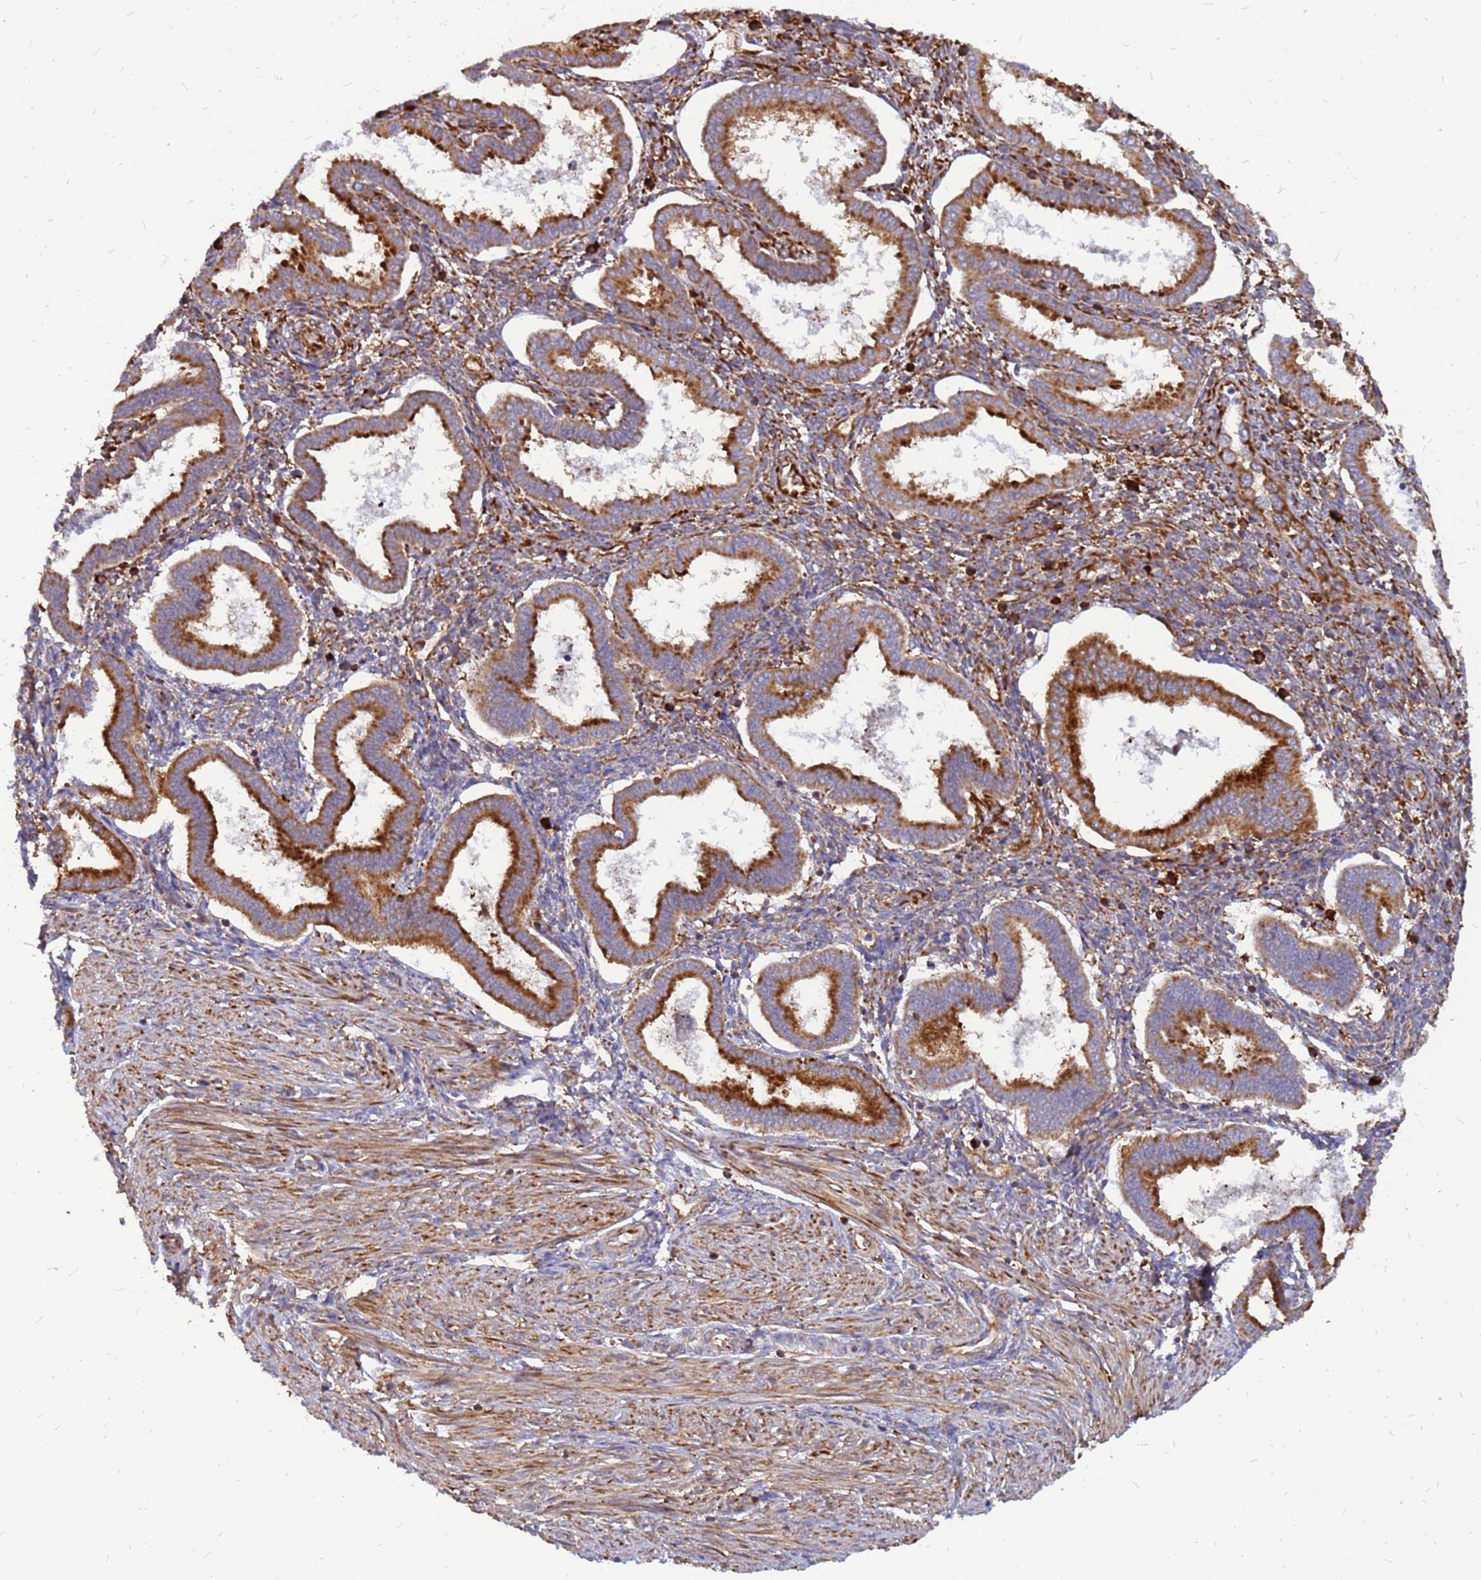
{"staining": {"intensity": "moderate", "quantity": "25%-75%", "location": "cytoplasmic/membranous"}, "tissue": "endometrium", "cell_type": "Cells in endometrial stroma", "image_type": "normal", "snomed": [{"axis": "morphology", "description": "Normal tissue, NOS"}, {"axis": "topography", "description": "Endometrium"}], "caption": "Unremarkable endometrium displays moderate cytoplasmic/membranous expression in about 25%-75% of cells in endometrial stroma The protein of interest is stained brown, and the nuclei are stained in blue (DAB (3,3'-diaminobenzidine) IHC with brightfield microscopy, high magnification)..", "gene": "RPL8", "patient": {"sex": "female", "age": 24}}